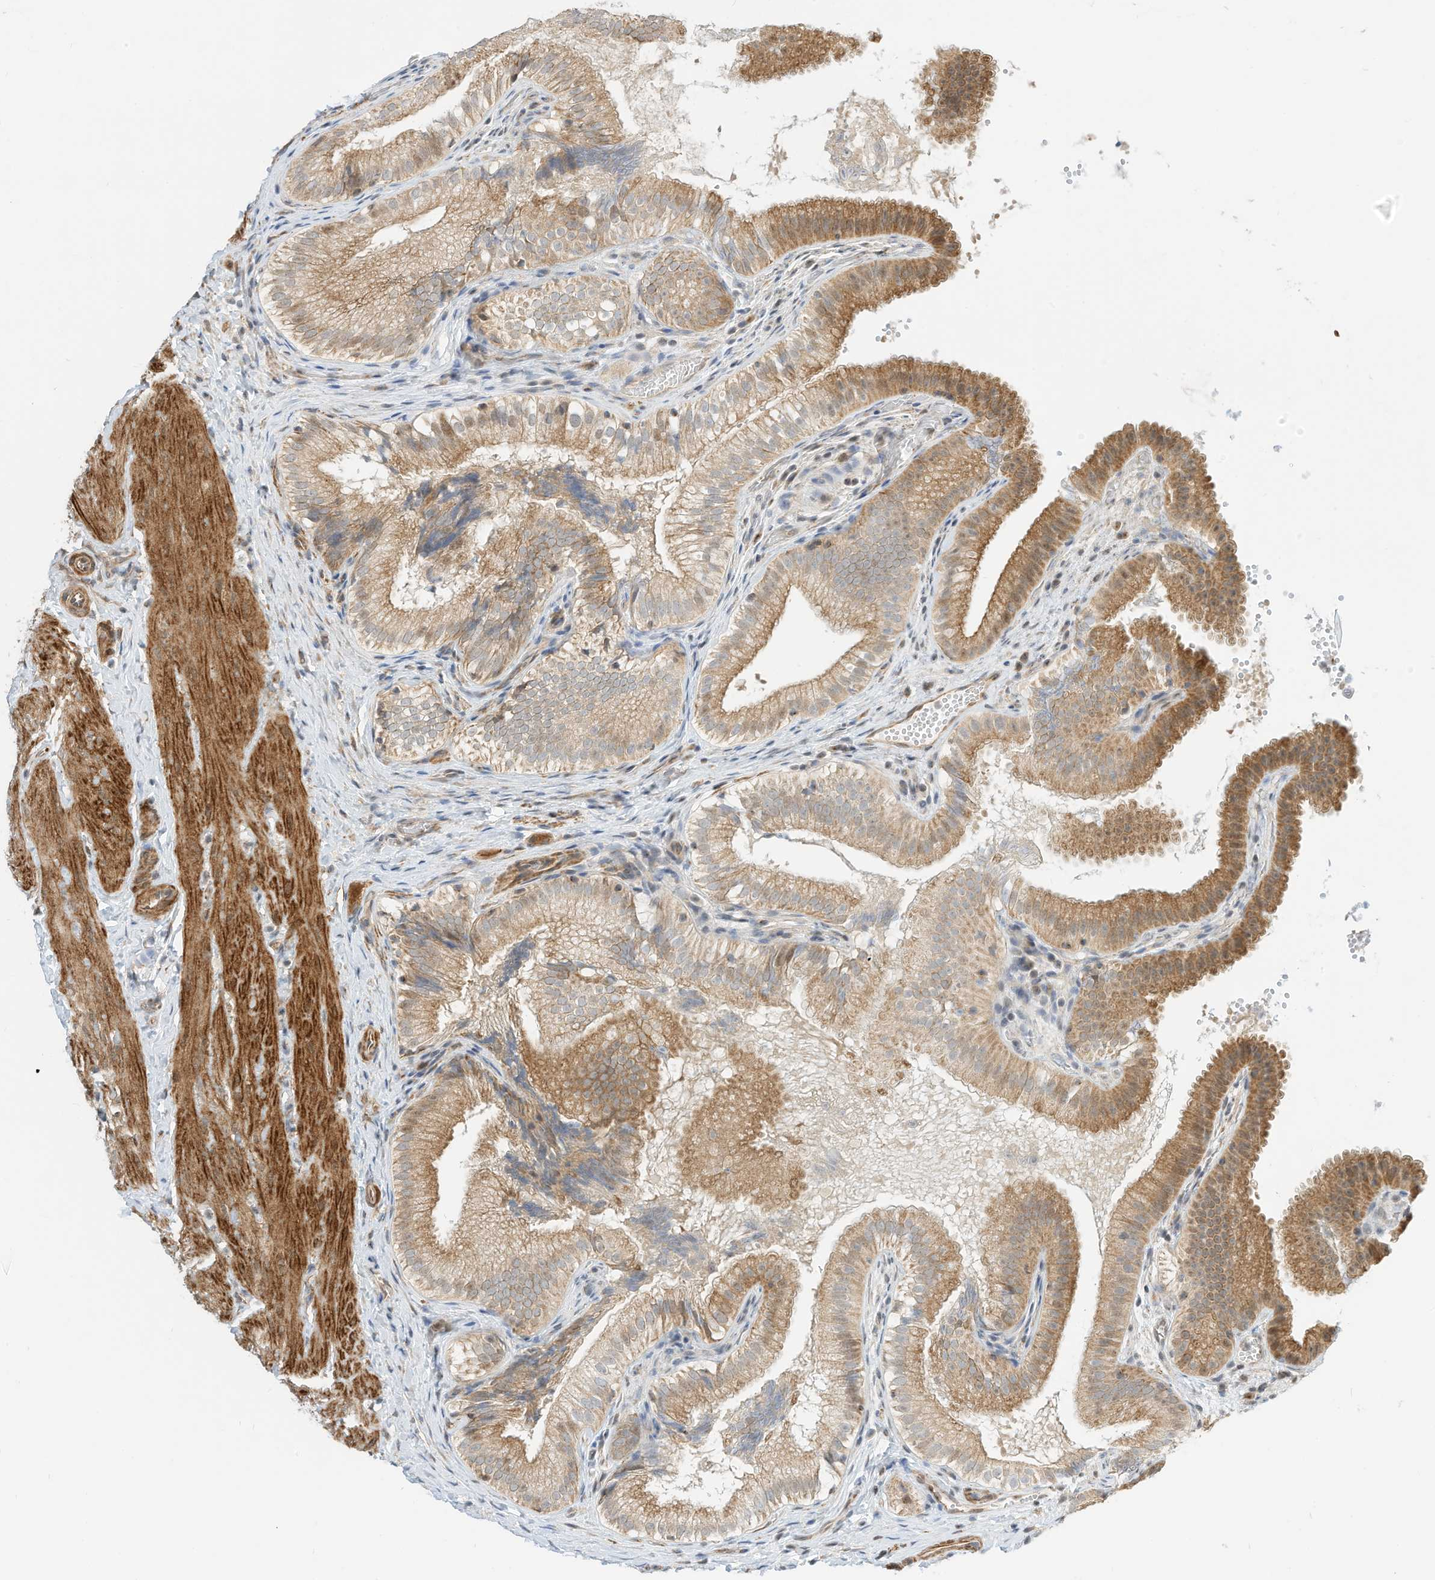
{"staining": {"intensity": "moderate", "quantity": ">75%", "location": "cytoplasmic/membranous"}, "tissue": "gallbladder", "cell_type": "Glandular cells", "image_type": "normal", "snomed": [{"axis": "morphology", "description": "Normal tissue, NOS"}, {"axis": "topography", "description": "Gallbladder"}], "caption": "Protein staining demonstrates moderate cytoplasmic/membranous staining in about >75% of glandular cells in normal gallbladder. (DAB = brown stain, brightfield microscopy at high magnification).", "gene": "OFD1", "patient": {"sex": "female", "age": 30}}